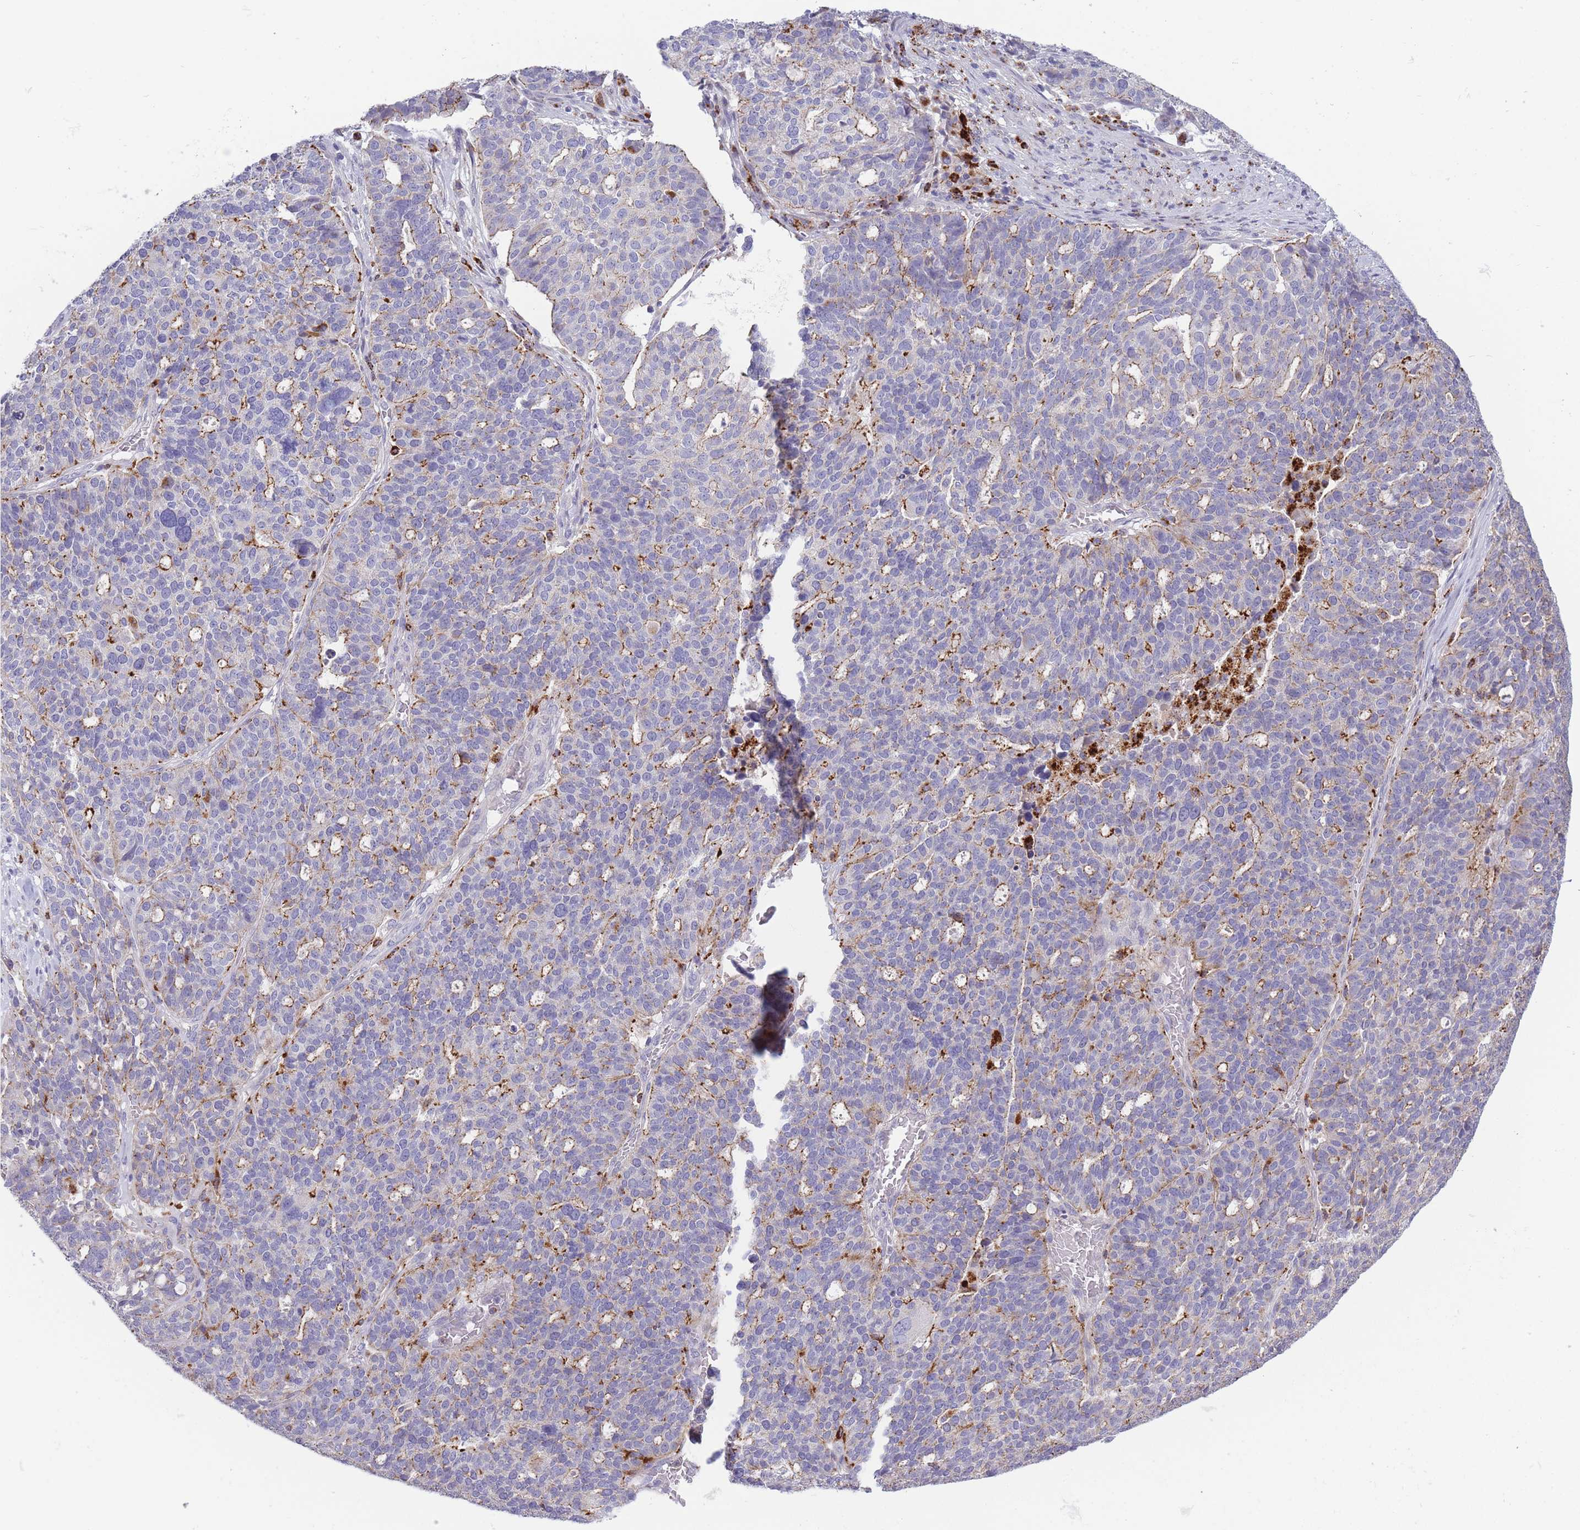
{"staining": {"intensity": "weak", "quantity": "25%-75%", "location": "cytoplasmic/membranous"}, "tissue": "ovarian cancer", "cell_type": "Tumor cells", "image_type": "cancer", "snomed": [{"axis": "morphology", "description": "Cystadenocarcinoma, serous, NOS"}, {"axis": "topography", "description": "Ovary"}], "caption": "Protein staining demonstrates weak cytoplasmic/membranous expression in approximately 25%-75% of tumor cells in serous cystadenocarcinoma (ovarian).", "gene": "TRIM61", "patient": {"sex": "female", "age": 59}}